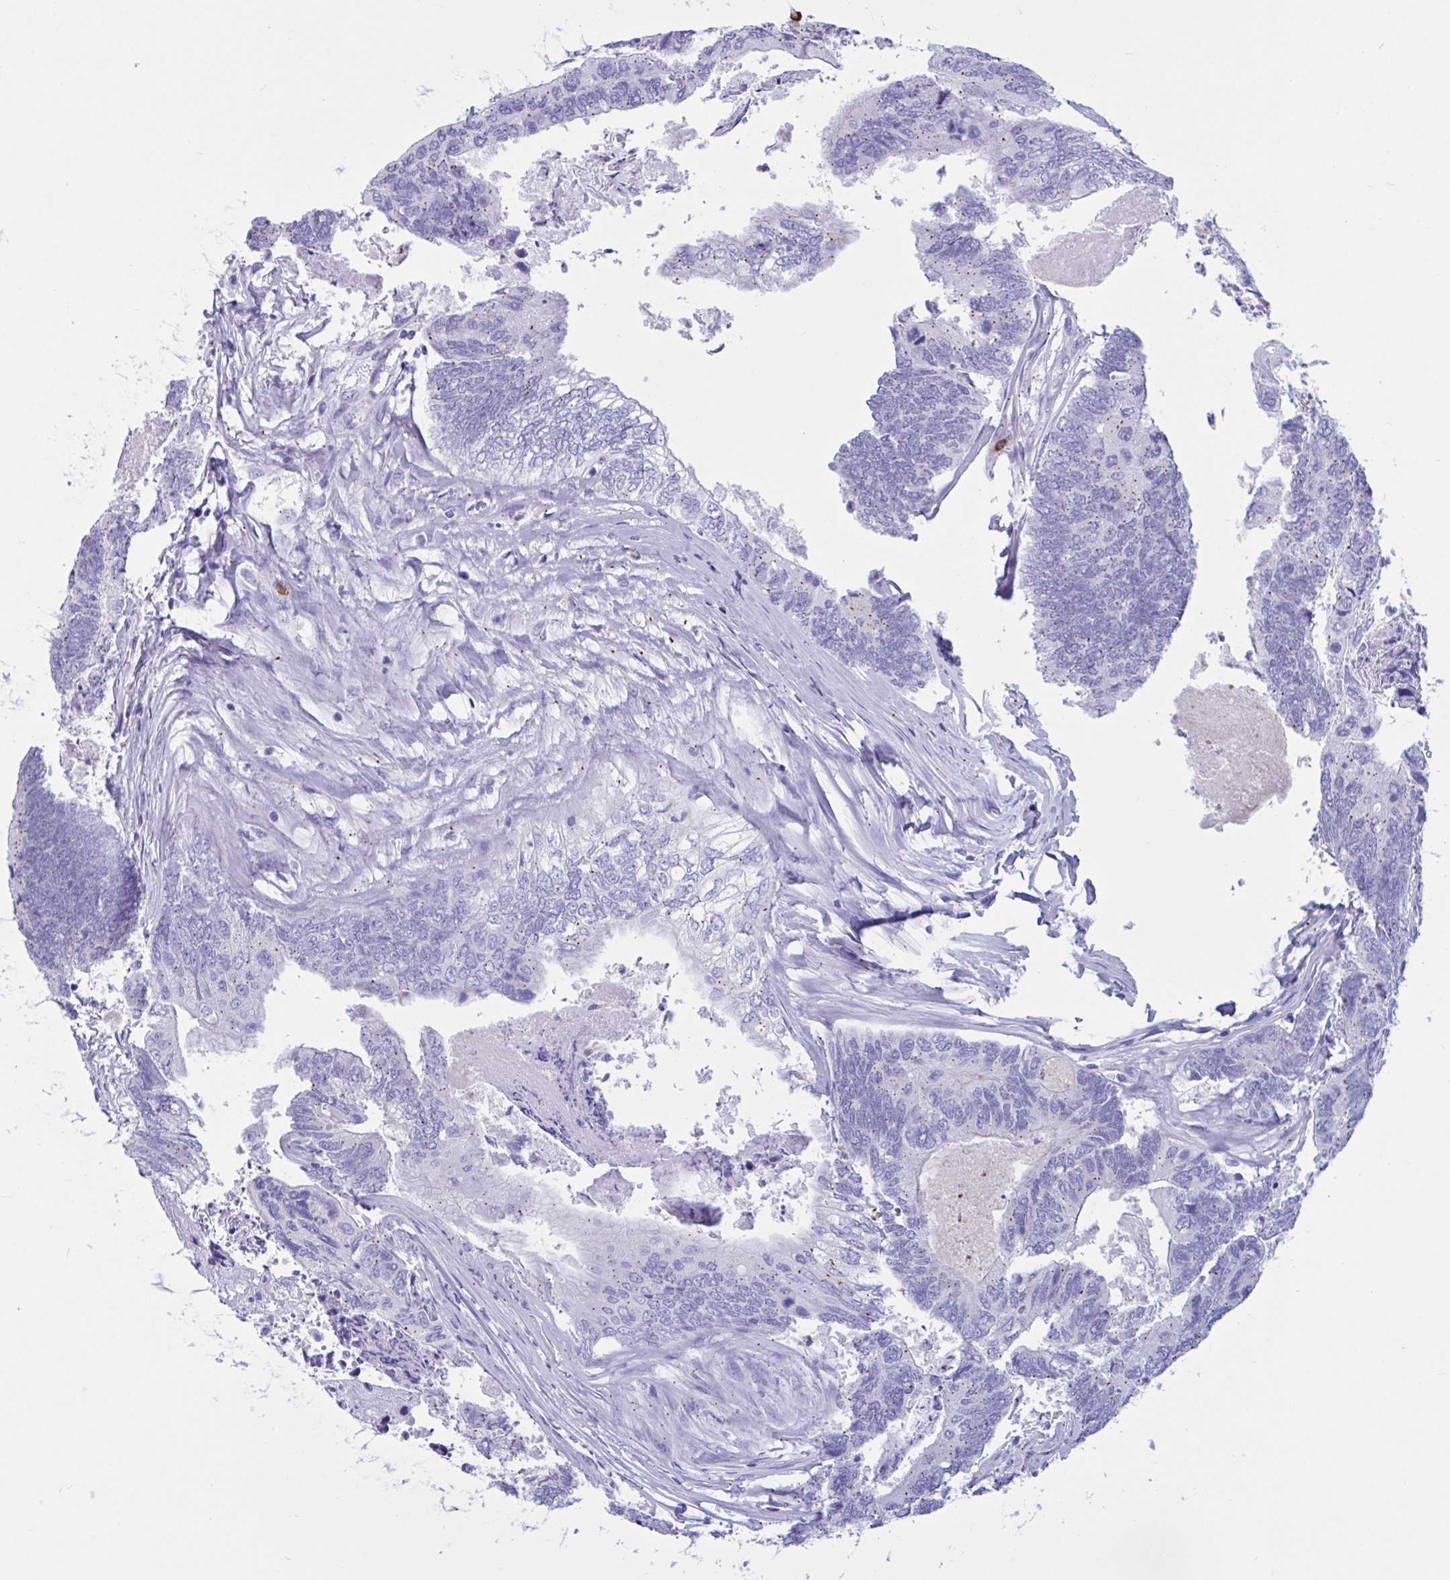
{"staining": {"intensity": "weak", "quantity": "25%-75%", "location": "cytoplasmic/membranous"}, "tissue": "colorectal cancer", "cell_type": "Tumor cells", "image_type": "cancer", "snomed": [{"axis": "morphology", "description": "Adenocarcinoma, NOS"}, {"axis": "topography", "description": "Colon"}], "caption": "Immunohistochemical staining of colorectal cancer displays weak cytoplasmic/membranous protein expression in about 25%-75% of tumor cells.", "gene": "RNASE3", "patient": {"sex": "female", "age": 67}}